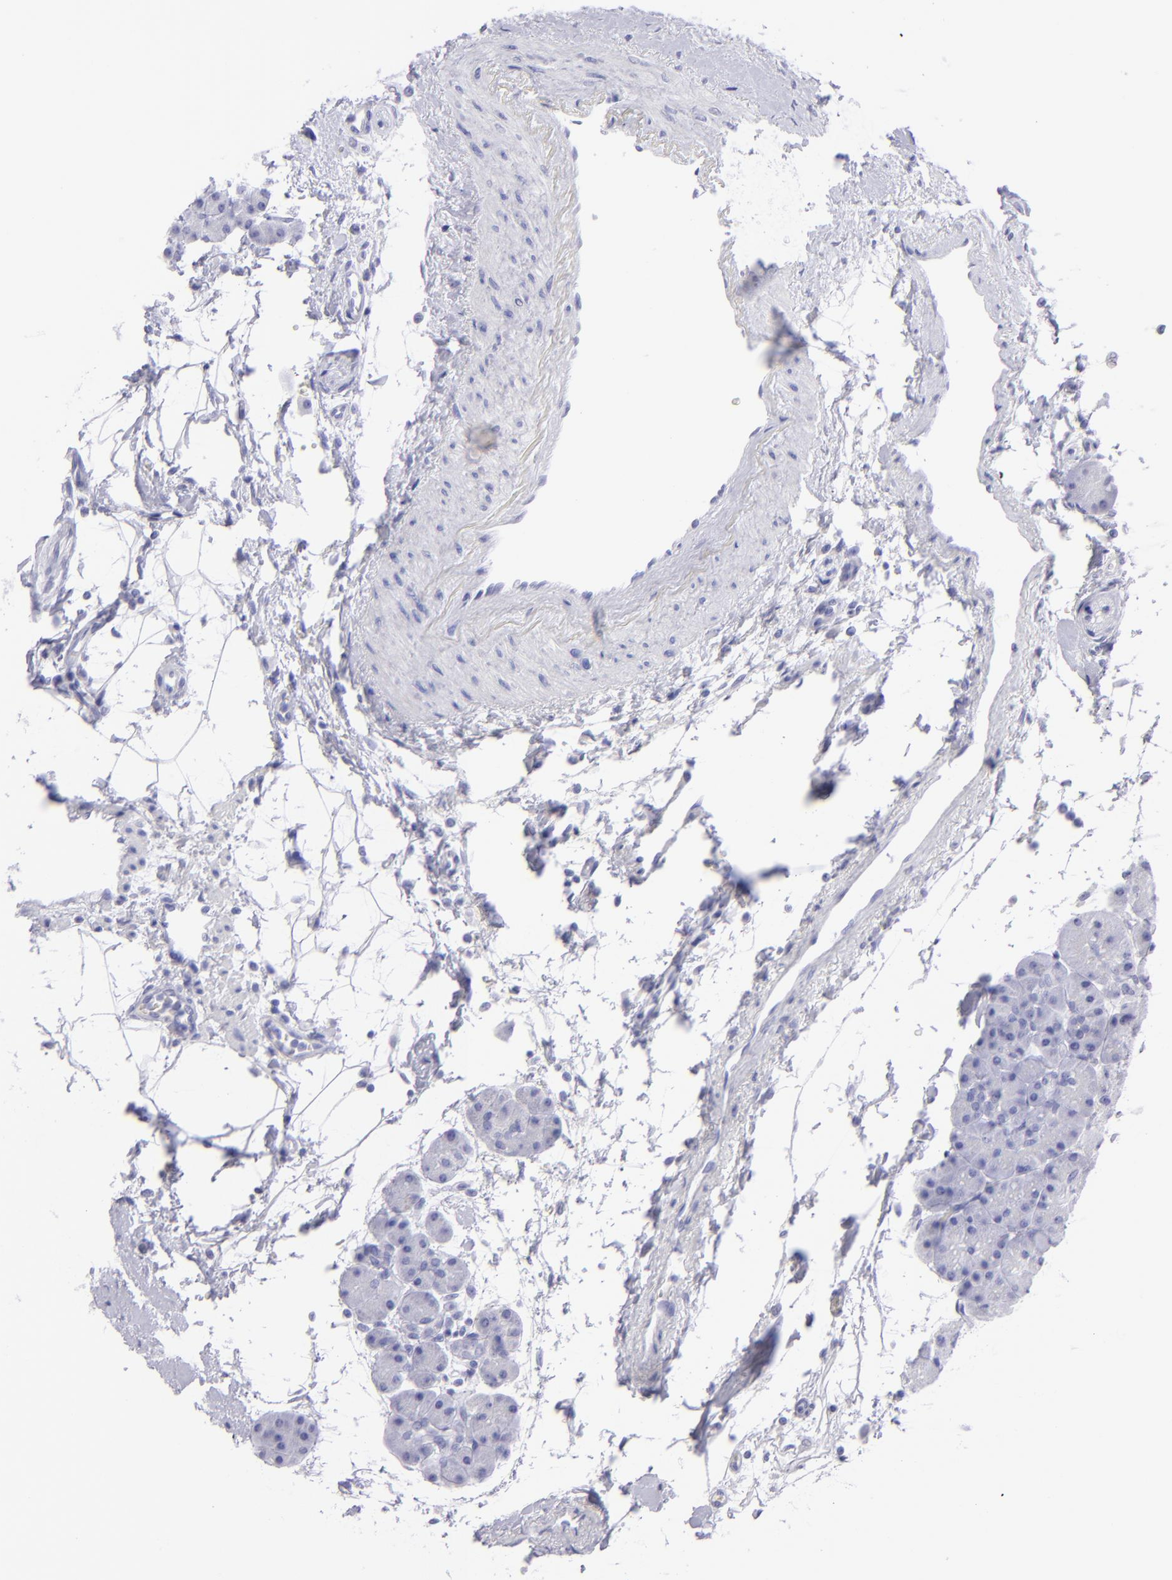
{"staining": {"intensity": "negative", "quantity": "none", "location": "none"}, "tissue": "pancreas", "cell_type": "Exocrine glandular cells", "image_type": "normal", "snomed": [{"axis": "morphology", "description": "Normal tissue, NOS"}, {"axis": "topography", "description": "Pancreas"}], "caption": "Immunohistochemical staining of benign pancreas reveals no significant staining in exocrine glandular cells. (DAB (3,3'-diaminobenzidine) IHC with hematoxylin counter stain).", "gene": "SLC1A3", "patient": {"sex": "male", "age": 66}}